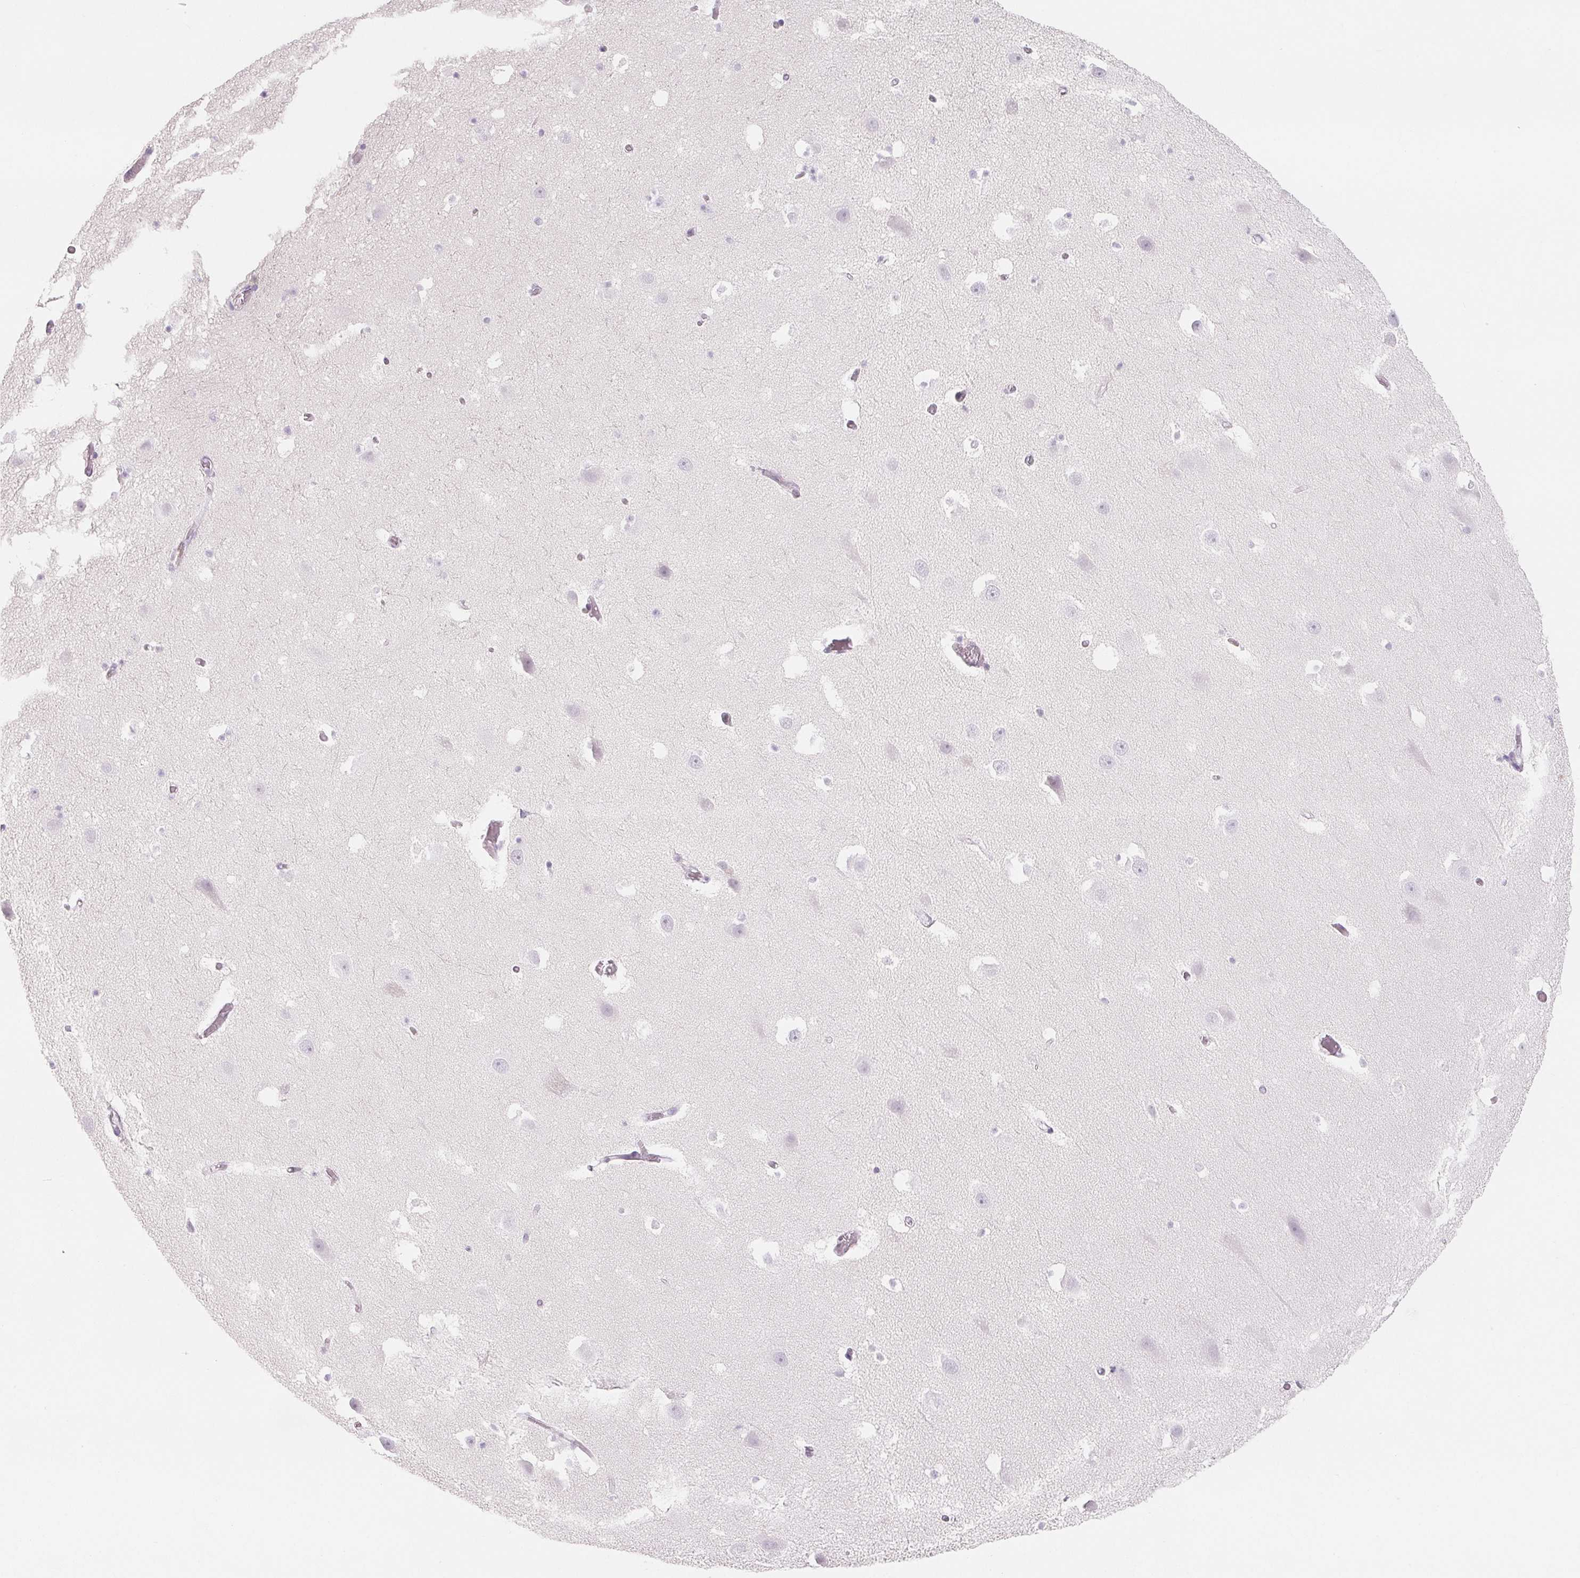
{"staining": {"intensity": "negative", "quantity": "none", "location": "none"}, "tissue": "hippocampus", "cell_type": "Glial cells", "image_type": "normal", "snomed": [{"axis": "morphology", "description": "Normal tissue, NOS"}, {"axis": "topography", "description": "Hippocampus"}], "caption": "Hippocampus stained for a protein using IHC exhibits no staining glial cells.", "gene": "CD69", "patient": {"sex": "male", "age": 26}}